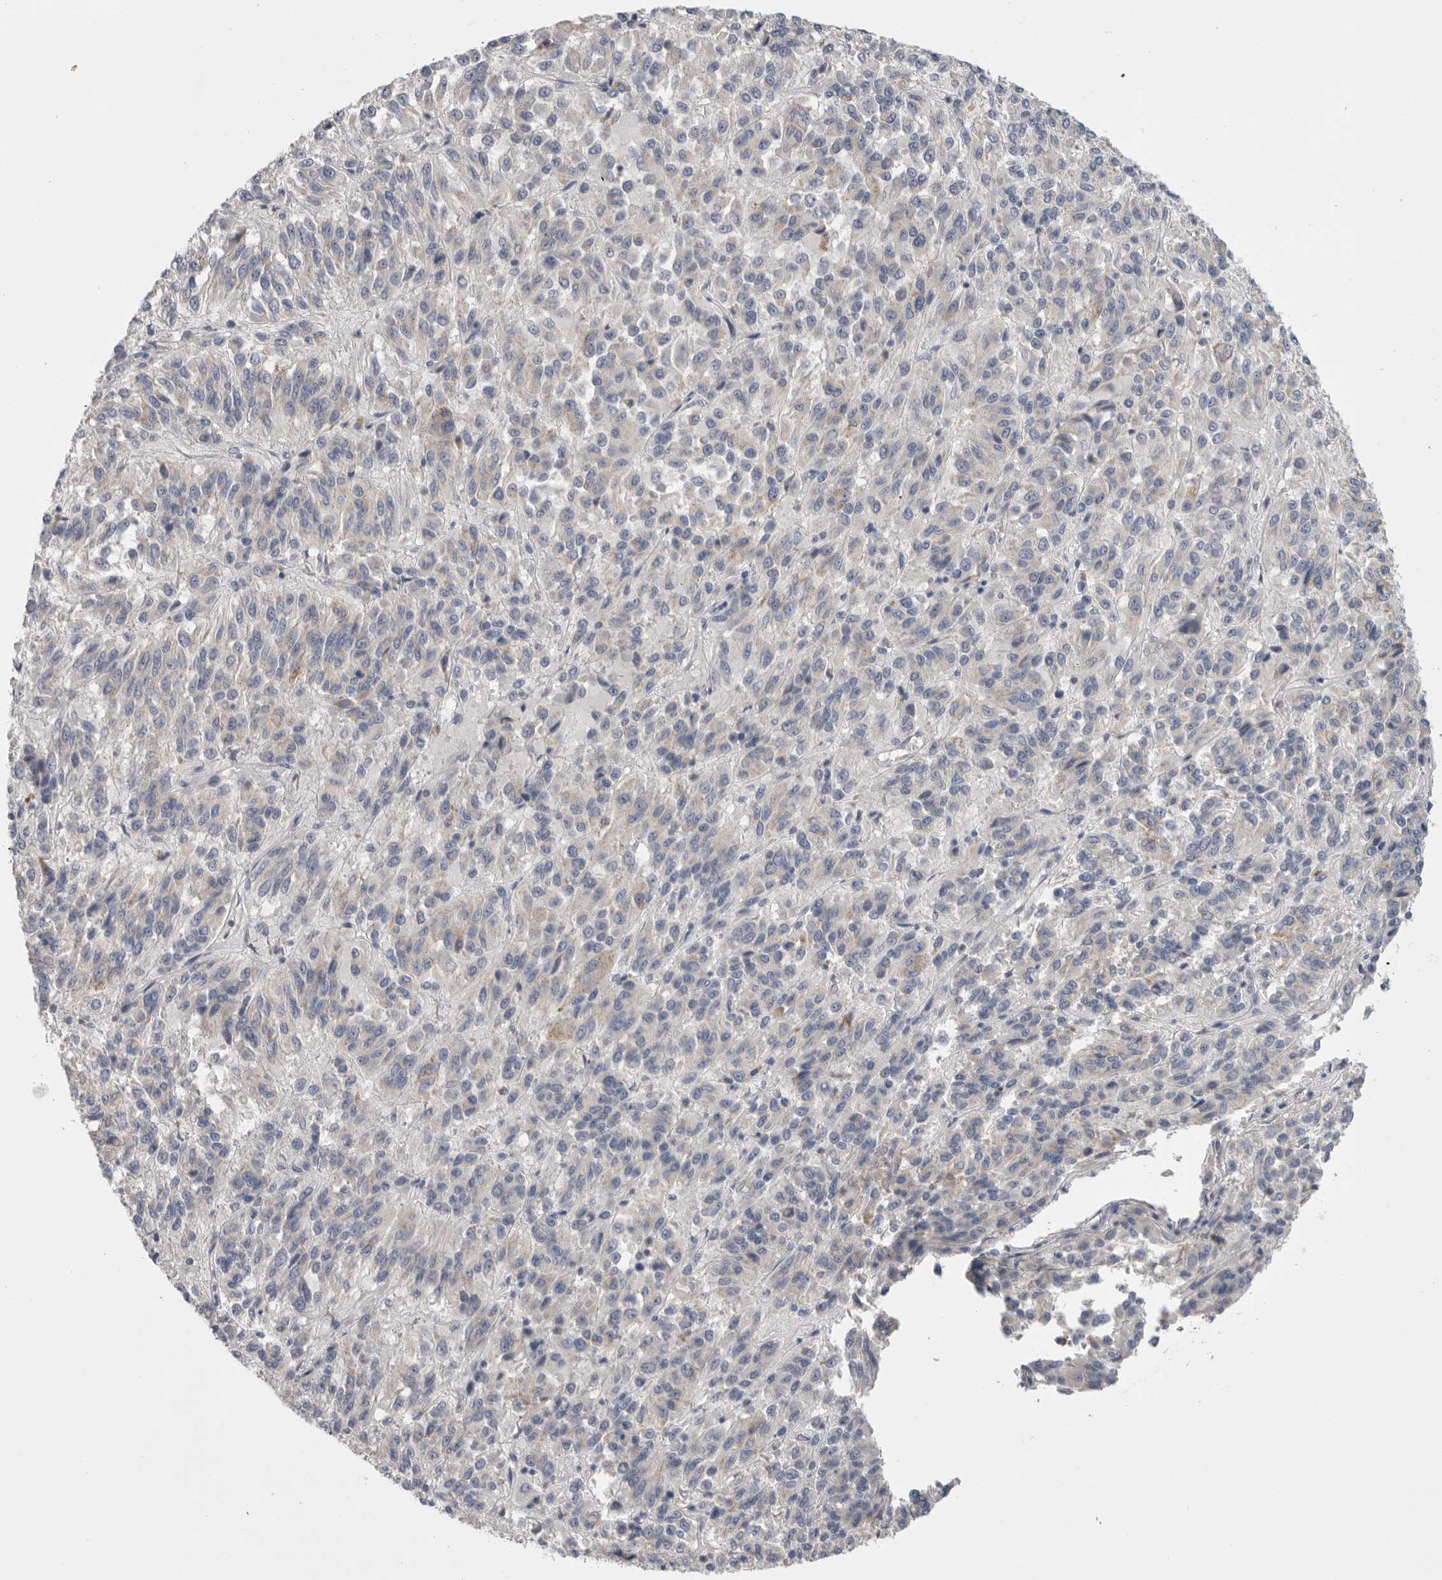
{"staining": {"intensity": "negative", "quantity": "none", "location": "none"}, "tissue": "melanoma", "cell_type": "Tumor cells", "image_type": "cancer", "snomed": [{"axis": "morphology", "description": "Malignant melanoma, Metastatic site"}, {"axis": "topography", "description": "Lung"}], "caption": "This is an IHC photomicrograph of human melanoma. There is no staining in tumor cells.", "gene": "CCDC126", "patient": {"sex": "male", "age": 64}}